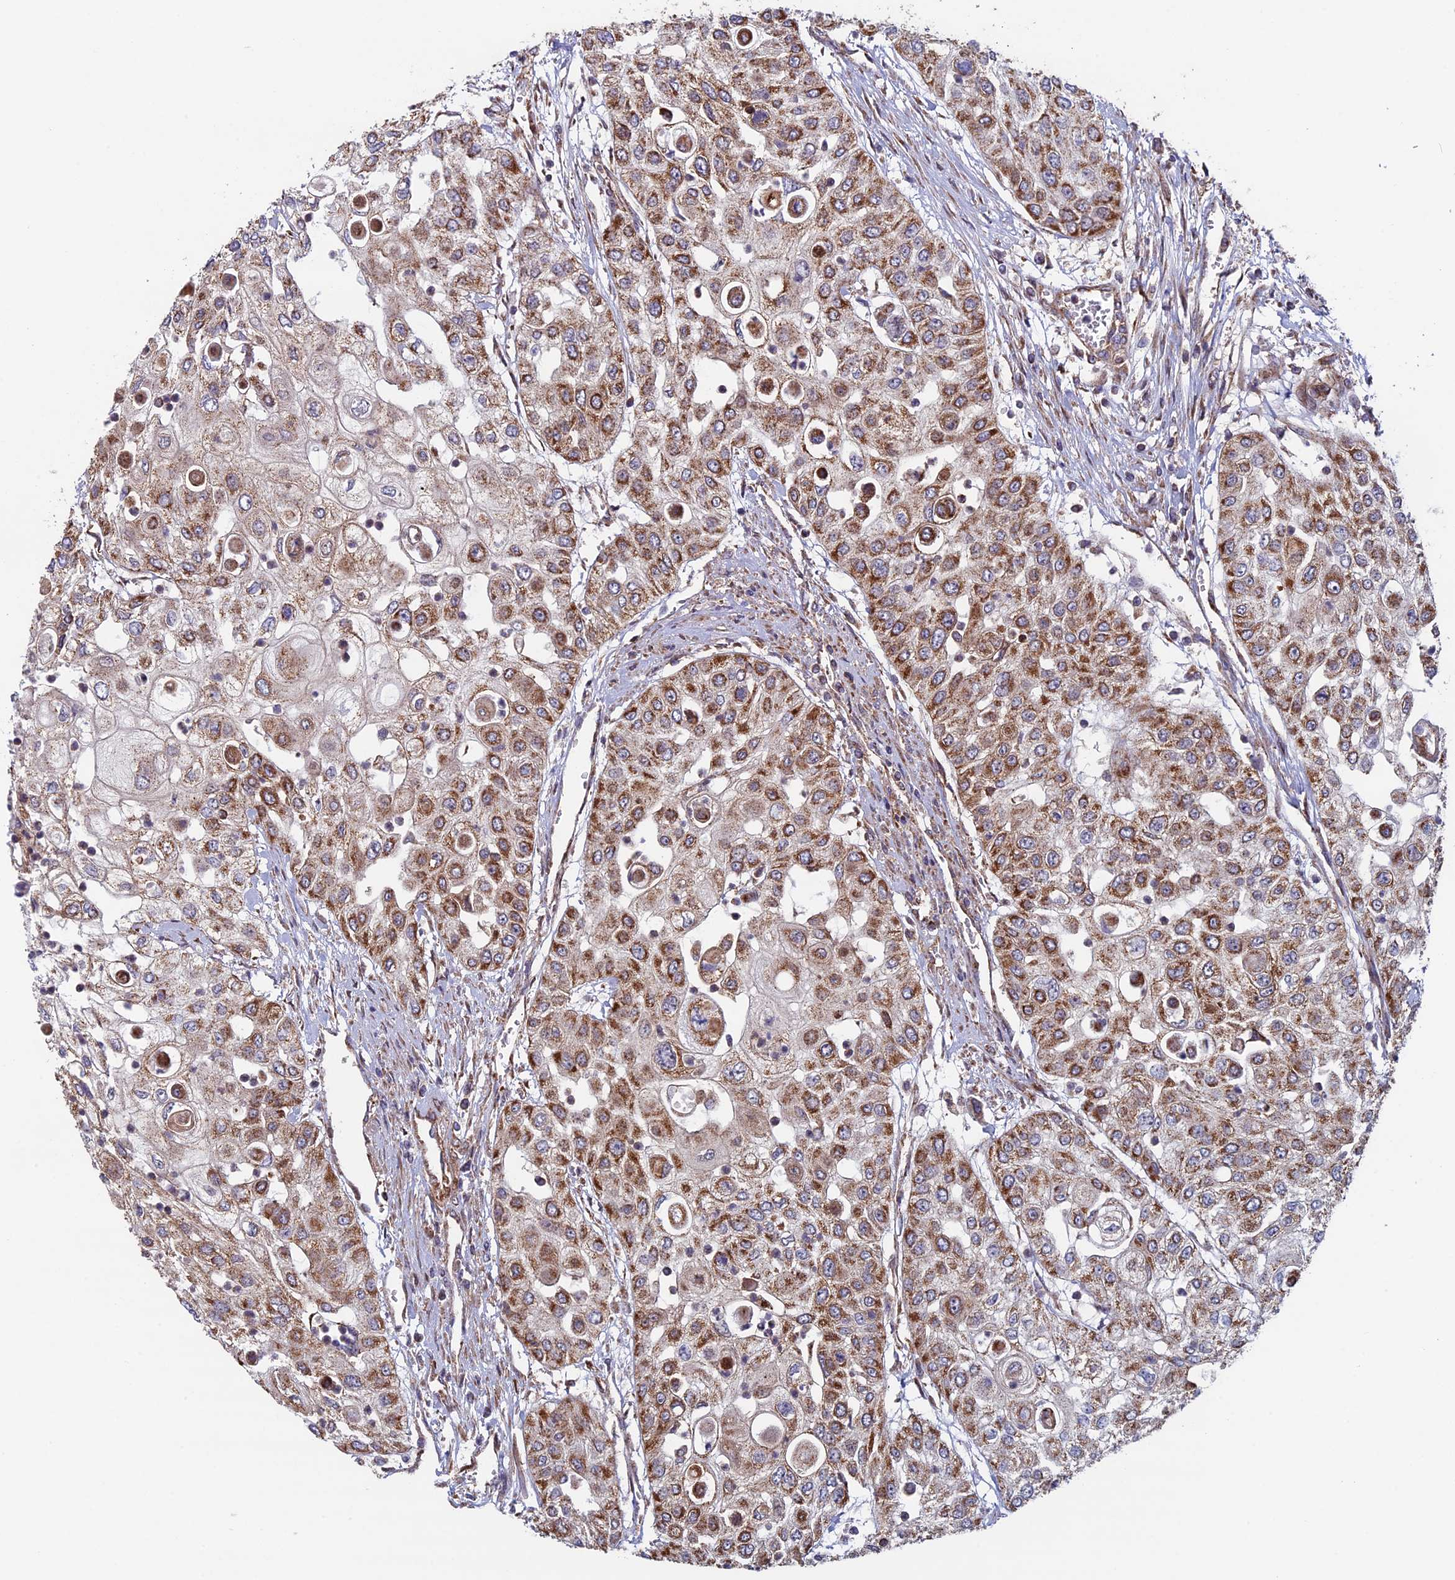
{"staining": {"intensity": "strong", "quantity": ">75%", "location": "cytoplasmic/membranous"}, "tissue": "urothelial cancer", "cell_type": "Tumor cells", "image_type": "cancer", "snomed": [{"axis": "morphology", "description": "Urothelial carcinoma, High grade"}, {"axis": "topography", "description": "Urinary bladder"}], "caption": "Protein staining displays strong cytoplasmic/membranous staining in about >75% of tumor cells in urothelial cancer.", "gene": "CCDC8", "patient": {"sex": "female", "age": 79}}